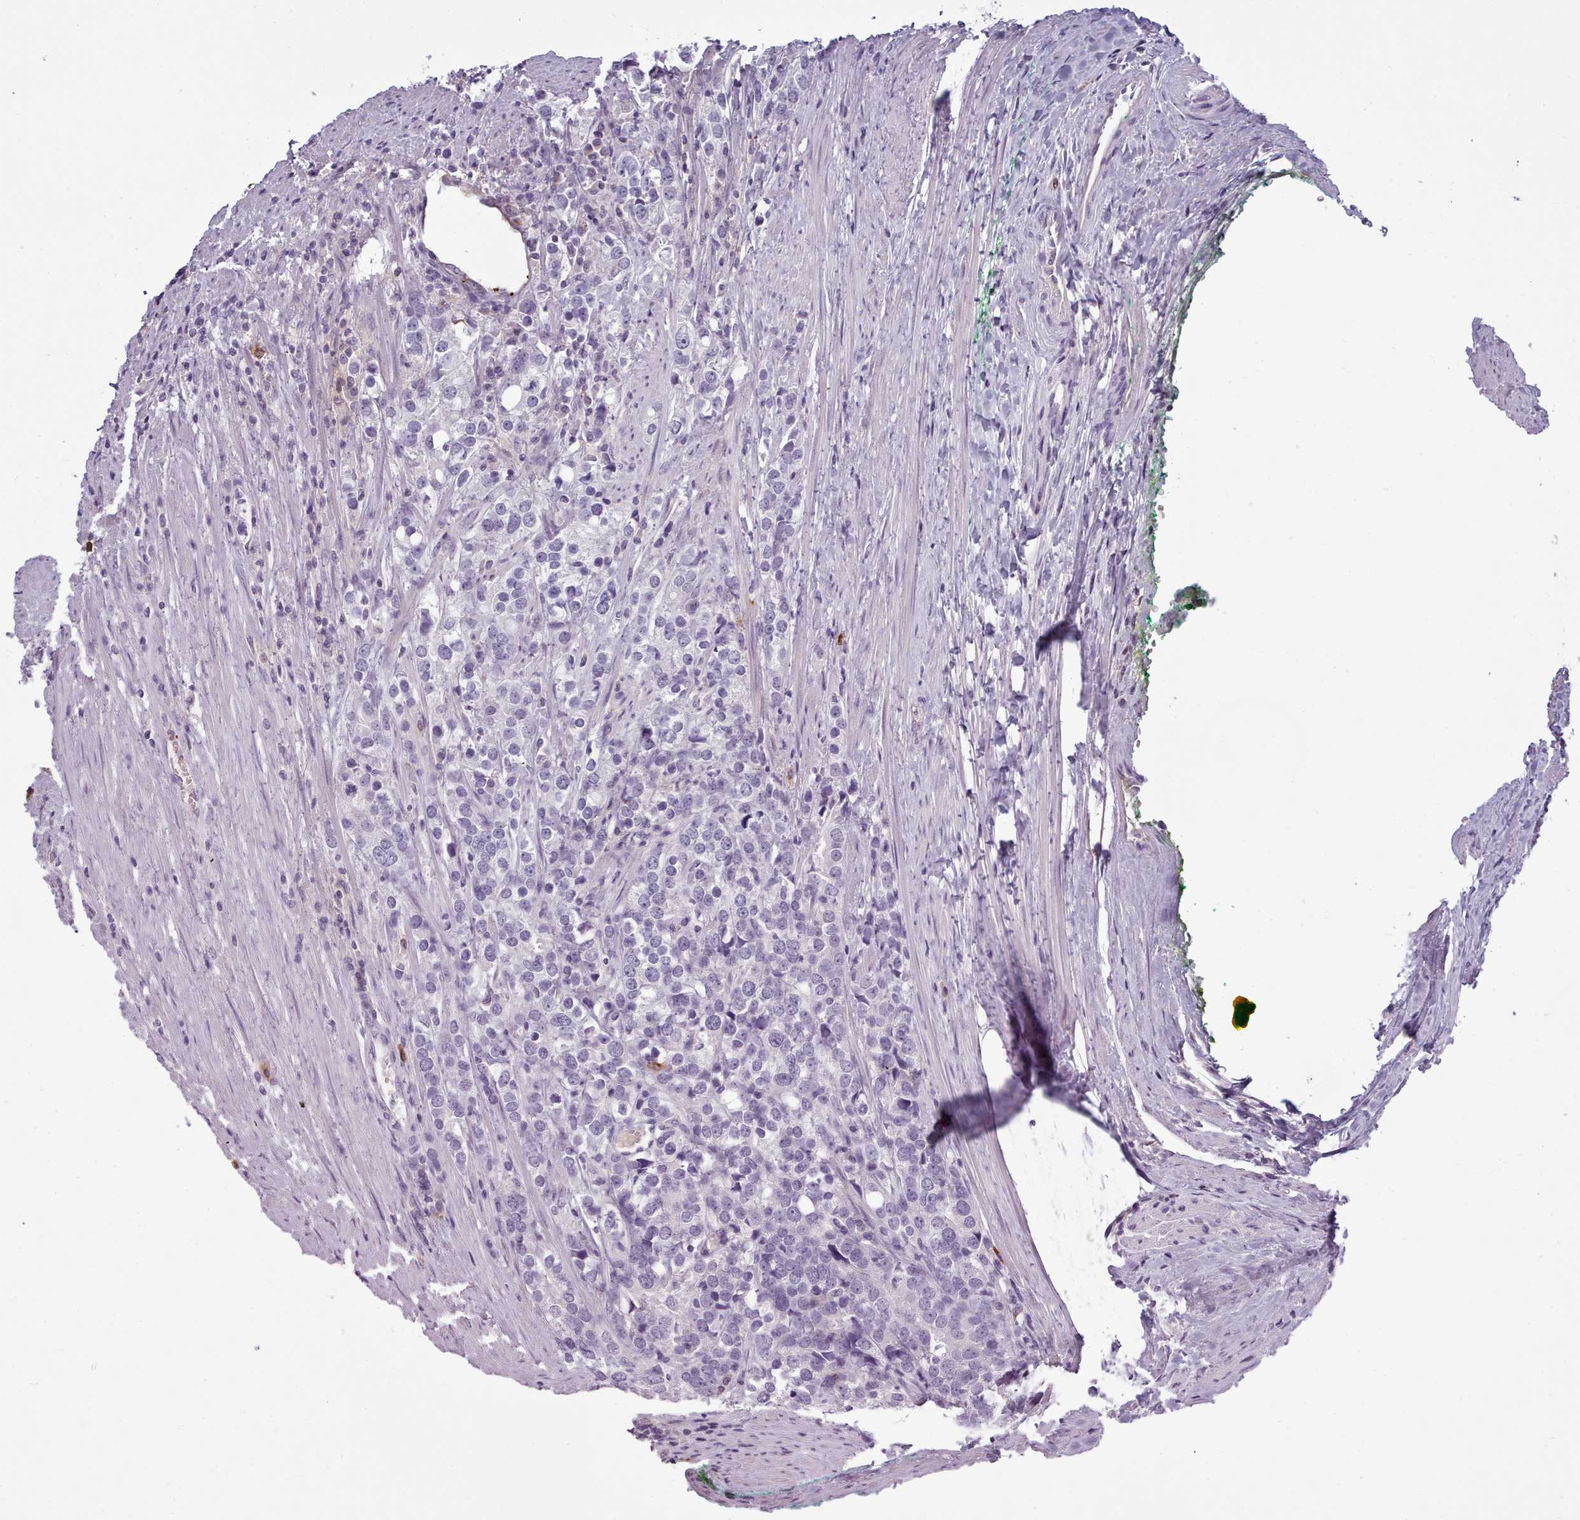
{"staining": {"intensity": "negative", "quantity": "none", "location": "none"}, "tissue": "prostate cancer", "cell_type": "Tumor cells", "image_type": "cancer", "snomed": [{"axis": "morphology", "description": "Adenocarcinoma, High grade"}, {"axis": "topography", "description": "Prostate"}], "caption": "DAB immunohistochemical staining of human prostate high-grade adenocarcinoma displays no significant expression in tumor cells.", "gene": "NDST2", "patient": {"sex": "male", "age": 71}}